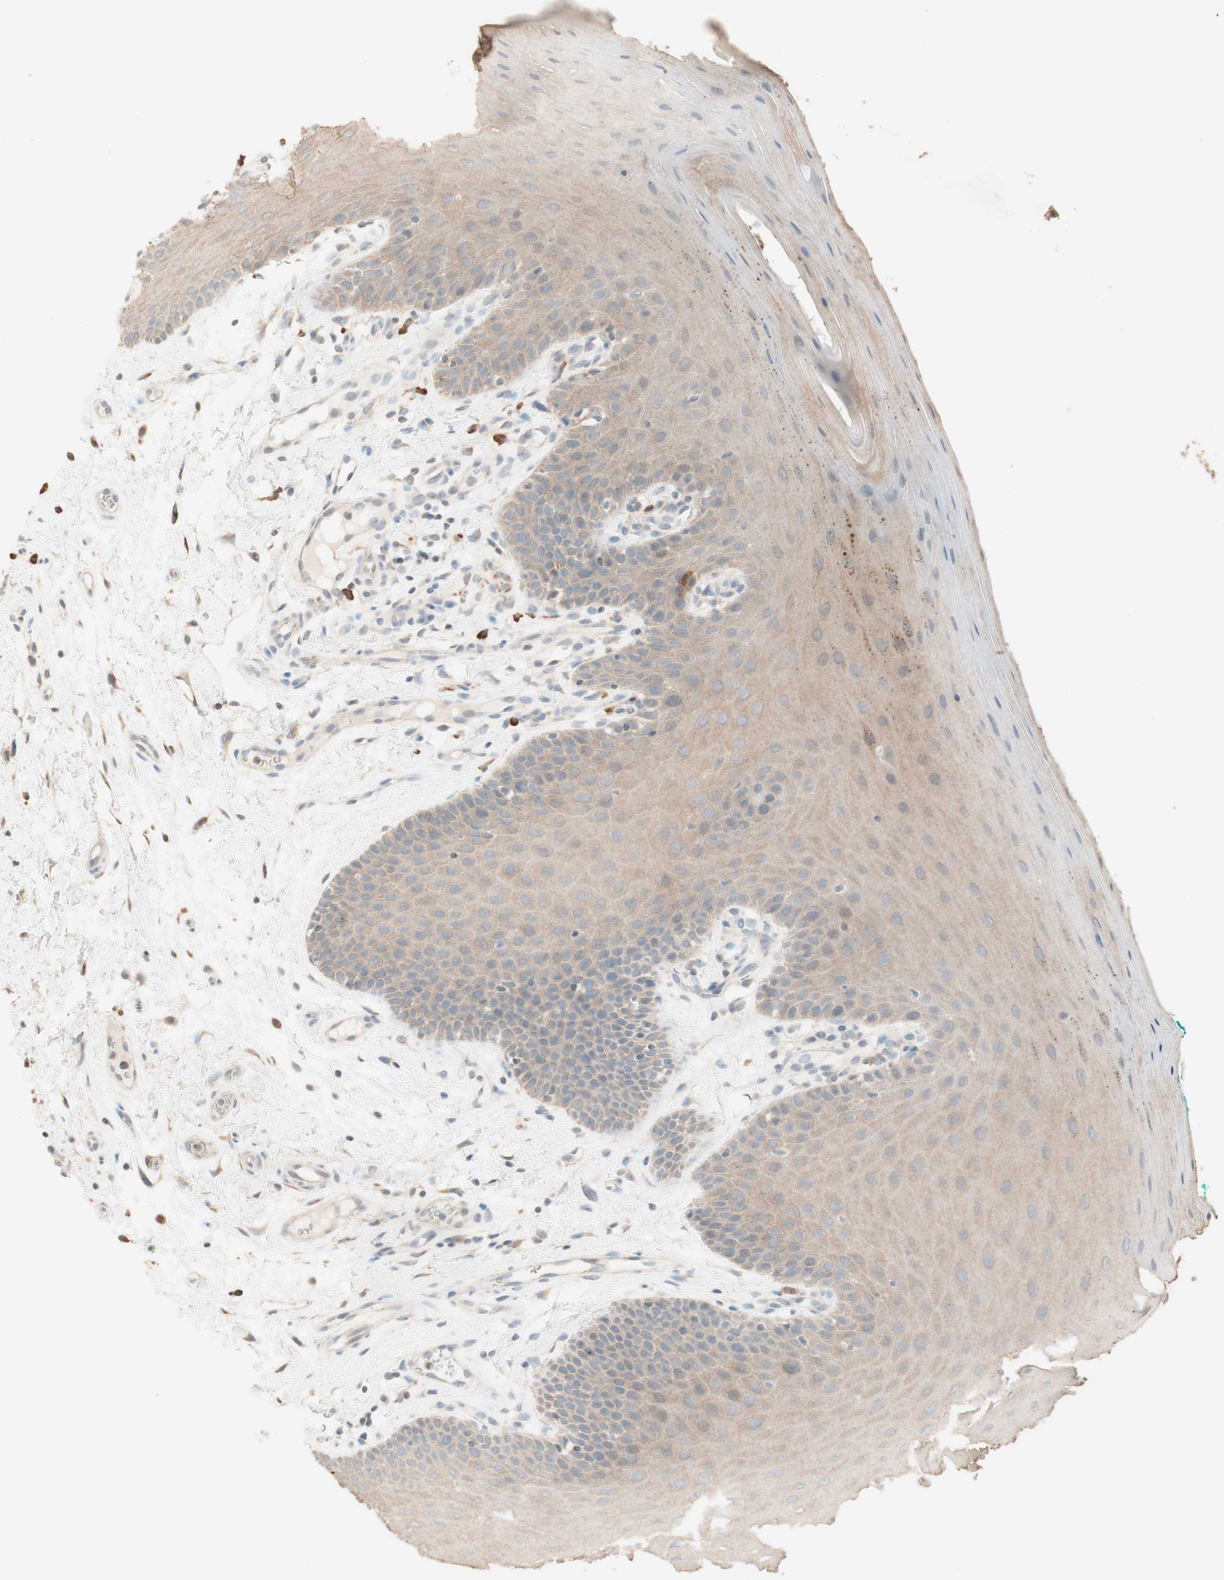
{"staining": {"intensity": "weak", "quantity": ">75%", "location": "cytoplasmic/membranous"}, "tissue": "oral mucosa", "cell_type": "Squamous epithelial cells", "image_type": "normal", "snomed": [{"axis": "morphology", "description": "Normal tissue, NOS"}, {"axis": "topography", "description": "Skeletal muscle"}, {"axis": "topography", "description": "Oral tissue"}], "caption": "A low amount of weak cytoplasmic/membranous positivity is seen in about >75% of squamous epithelial cells in normal oral mucosa. Nuclei are stained in blue.", "gene": "CLCN2", "patient": {"sex": "male", "age": 58}}